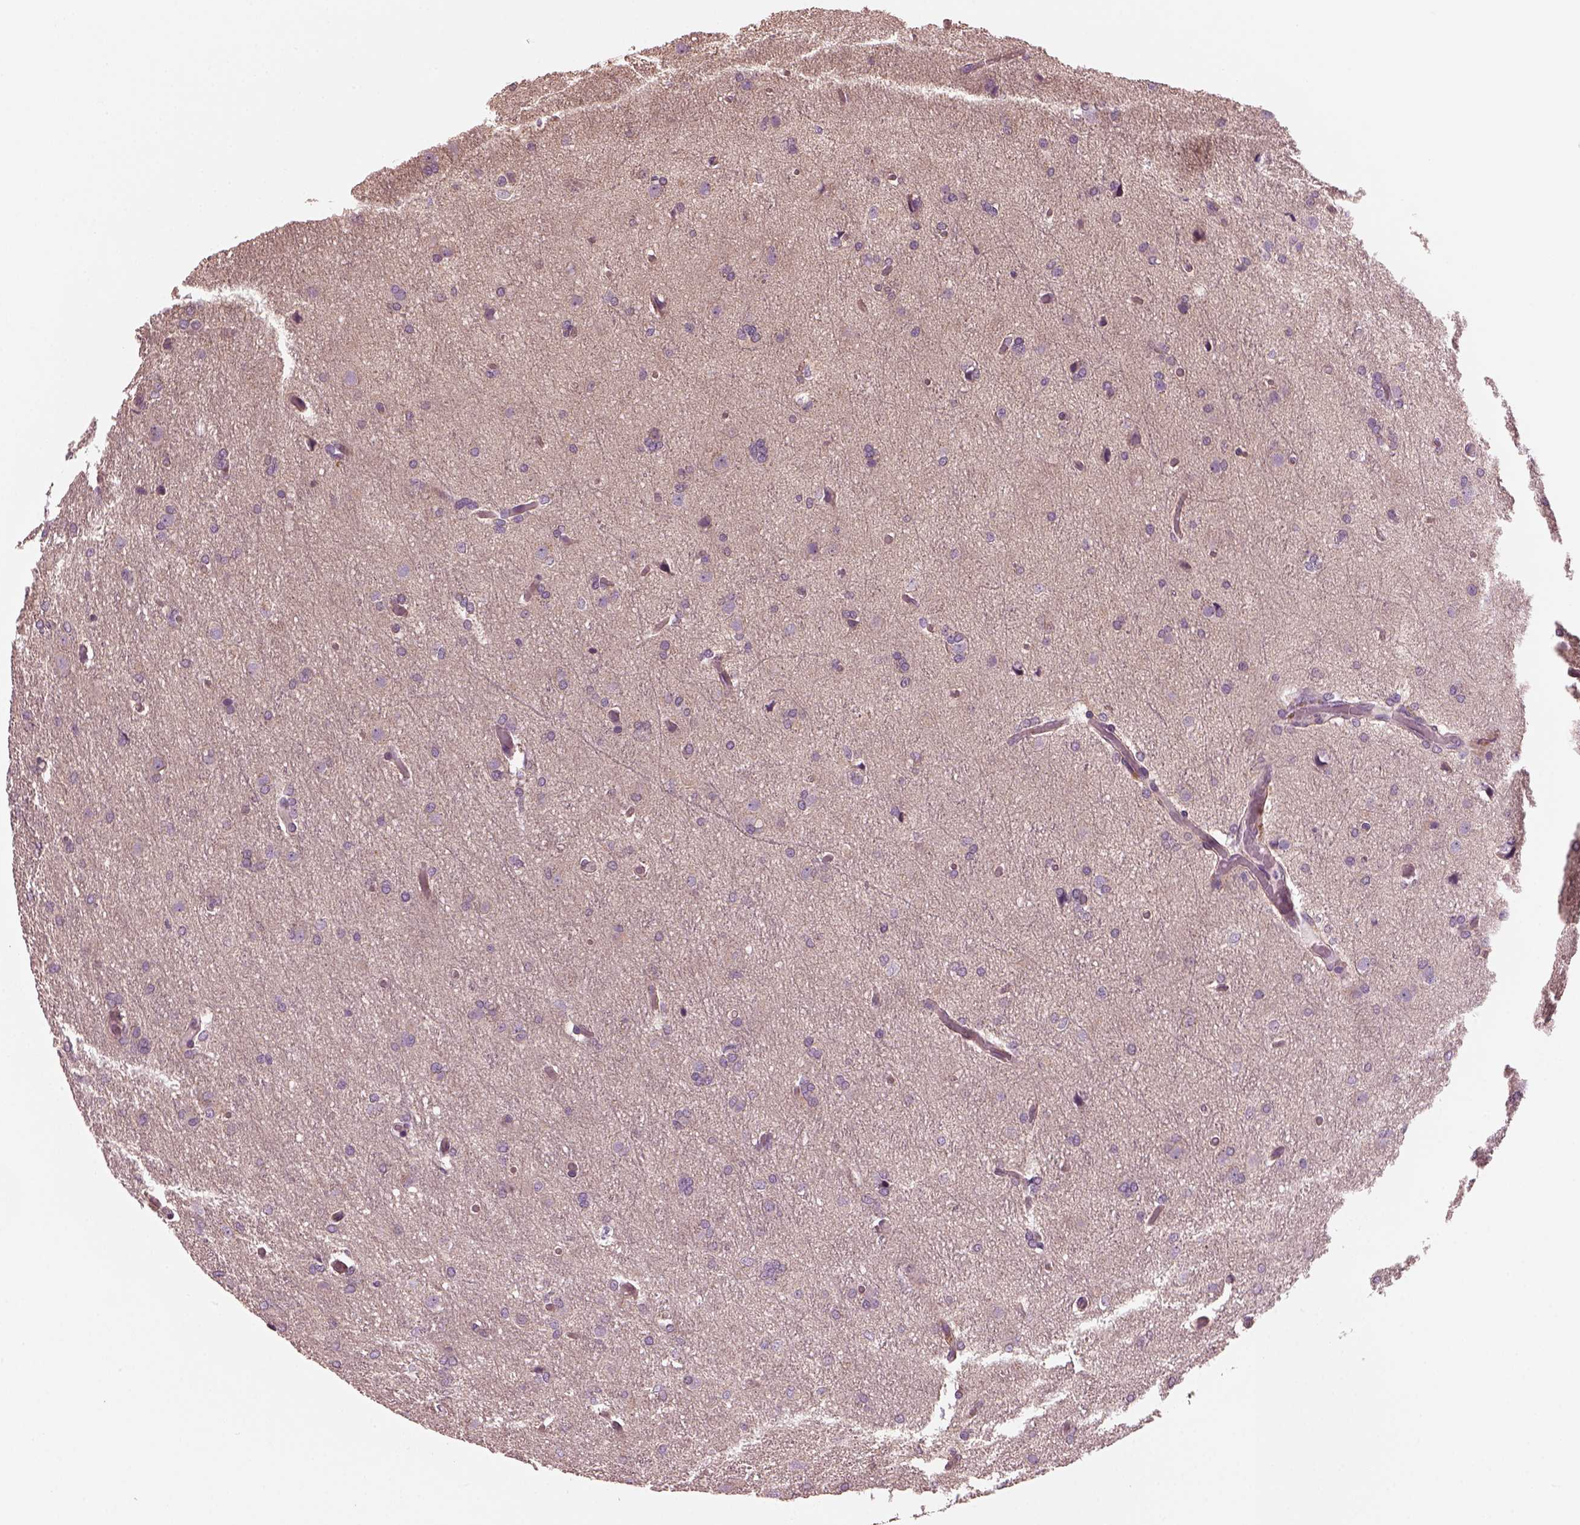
{"staining": {"intensity": "negative", "quantity": "none", "location": "none"}, "tissue": "glioma", "cell_type": "Tumor cells", "image_type": "cancer", "snomed": [{"axis": "morphology", "description": "Glioma, malignant, High grade"}, {"axis": "topography", "description": "Brain"}], "caption": "Photomicrograph shows no protein expression in tumor cells of malignant high-grade glioma tissue.", "gene": "ODAD1", "patient": {"sex": "male", "age": 68}}